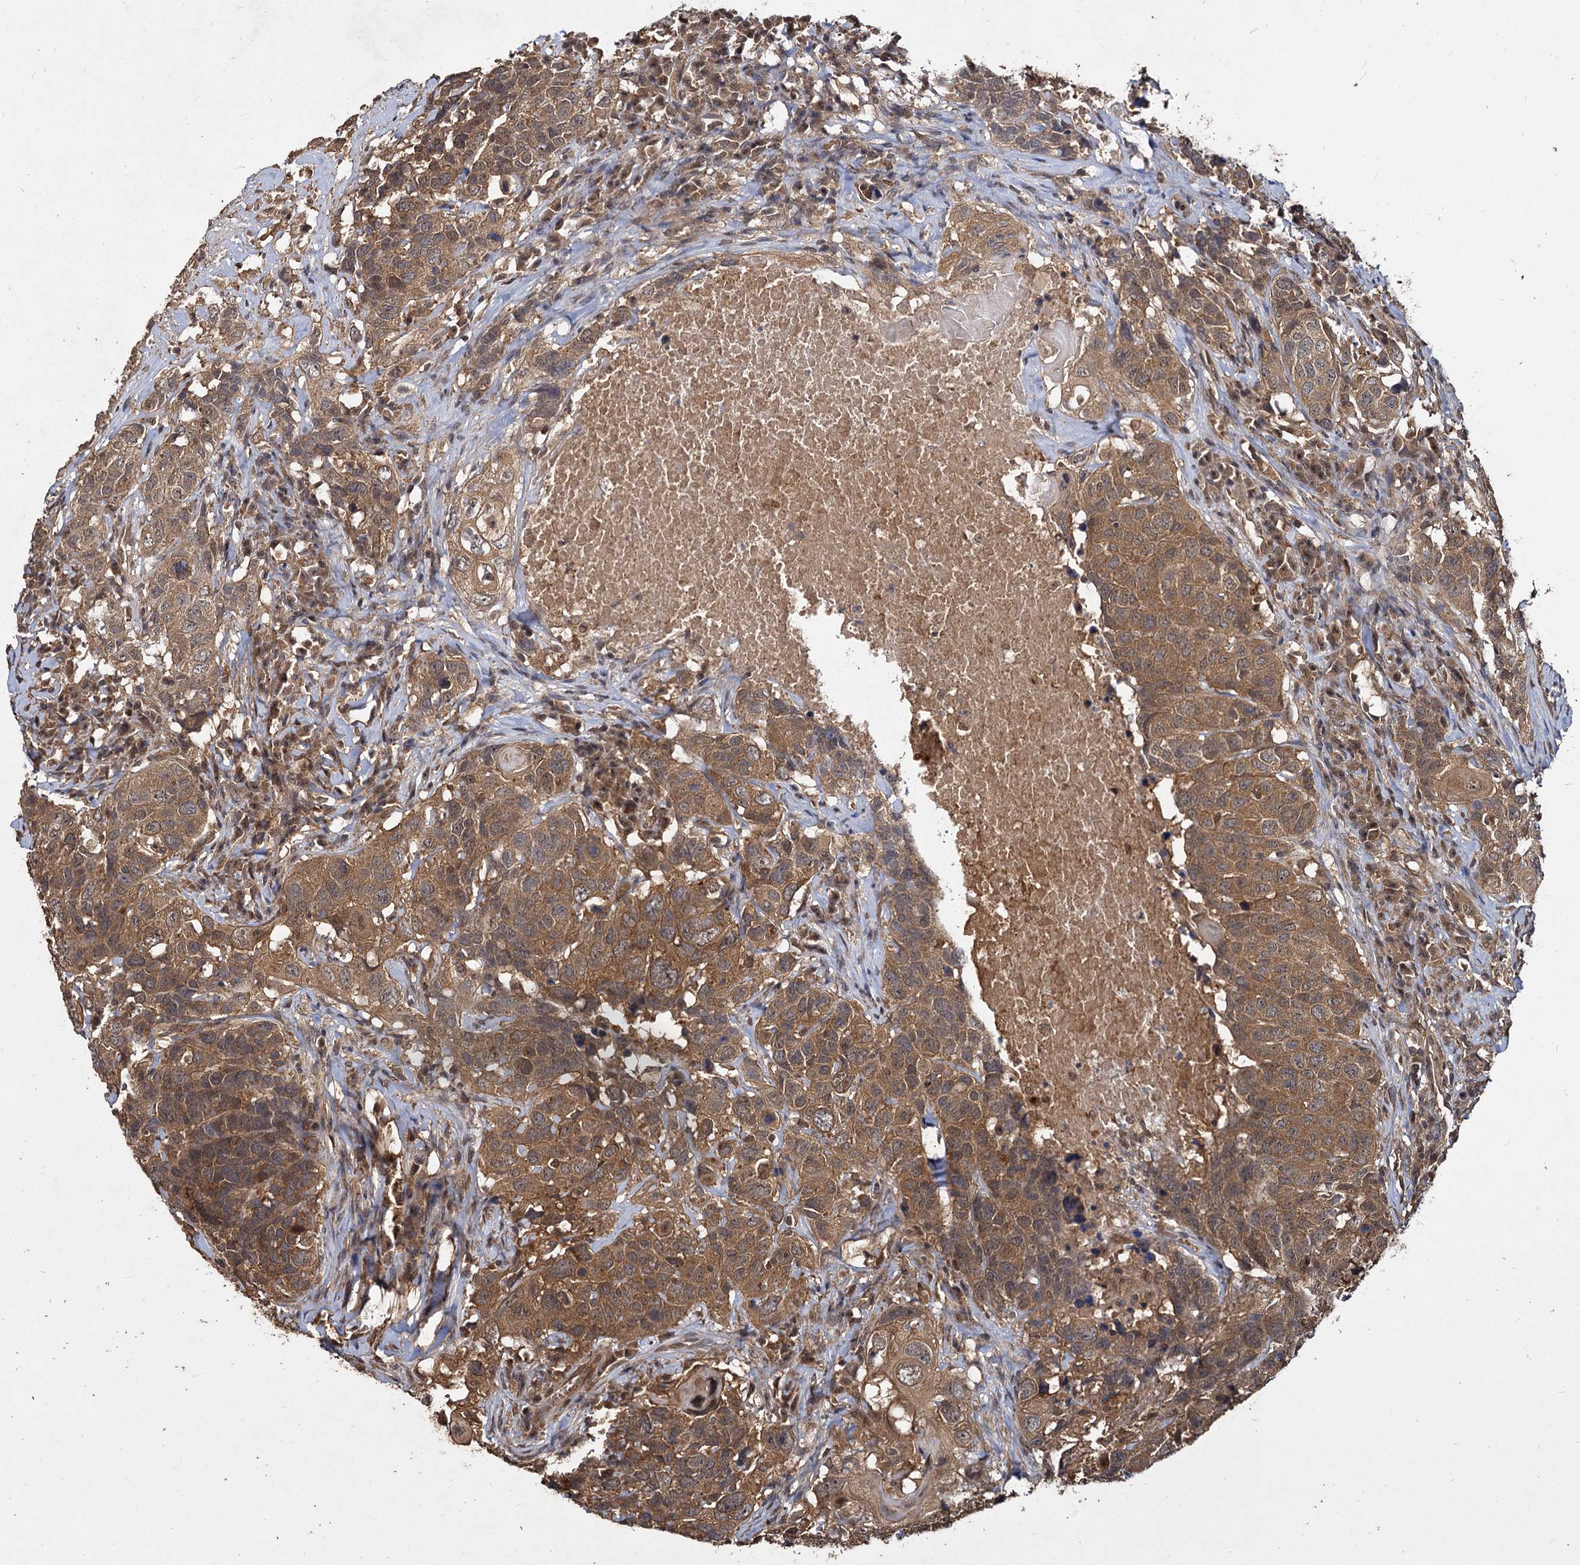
{"staining": {"intensity": "moderate", "quantity": ">75%", "location": "cytoplasmic/membranous"}, "tissue": "head and neck cancer", "cell_type": "Tumor cells", "image_type": "cancer", "snomed": [{"axis": "morphology", "description": "Squamous cell carcinoma, NOS"}, {"axis": "topography", "description": "Head-Neck"}], "caption": "Tumor cells show medium levels of moderate cytoplasmic/membranous positivity in approximately >75% of cells in head and neck cancer.", "gene": "VPS51", "patient": {"sex": "male", "age": 66}}